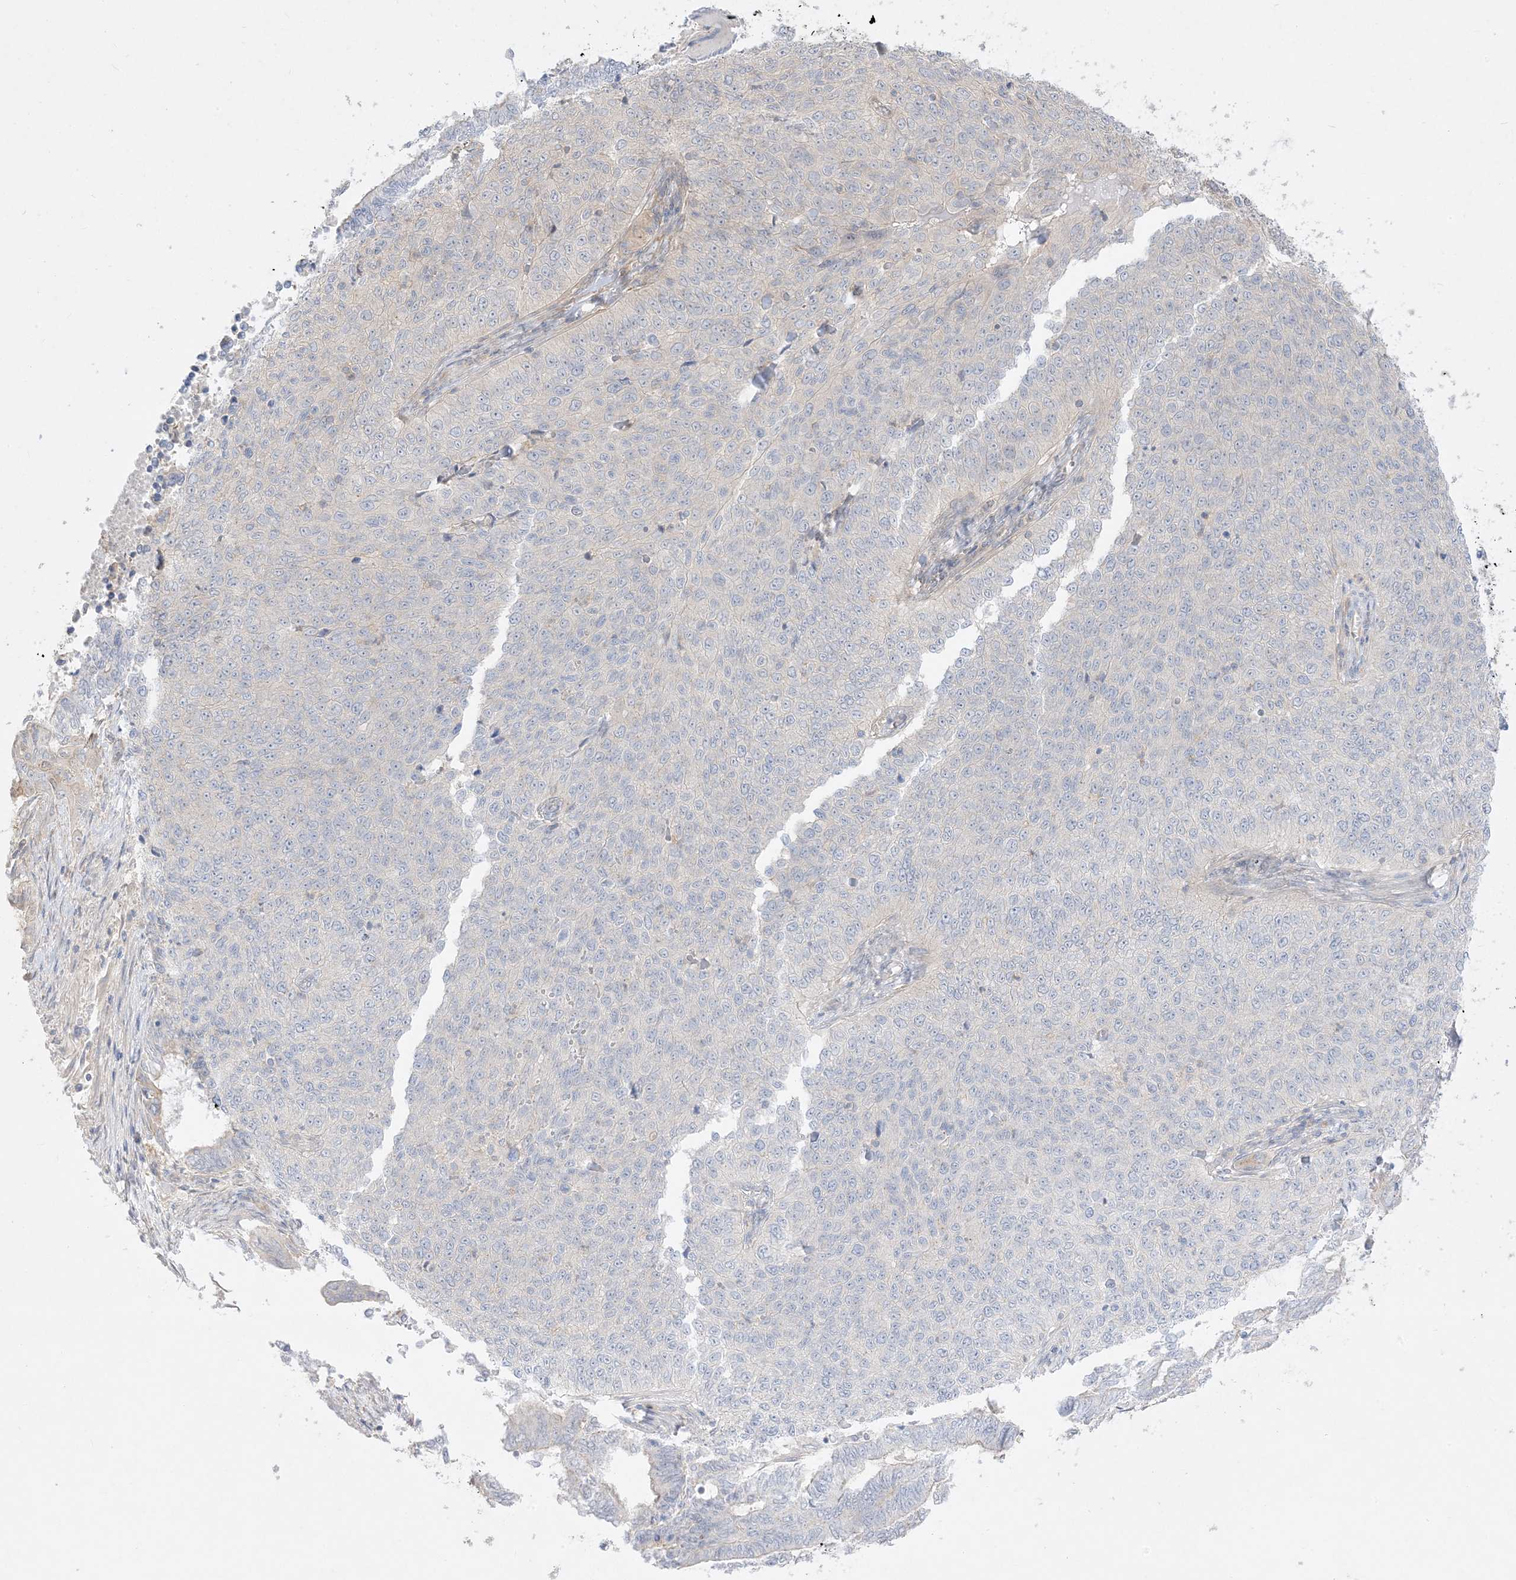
{"staining": {"intensity": "negative", "quantity": "none", "location": "none"}, "tissue": "cervical cancer", "cell_type": "Tumor cells", "image_type": "cancer", "snomed": [{"axis": "morphology", "description": "Squamous cell carcinoma, NOS"}, {"axis": "topography", "description": "Cervix"}], "caption": "This histopathology image is of cervical squamous cell carcinoma stained with immunohistochemistry to label a protein in brown with the nuclei are counter-stained blue. There is no staining in tumor cells.", "gene": "ARHGEF9", "patient": {"sex": "female", "age": 35}}